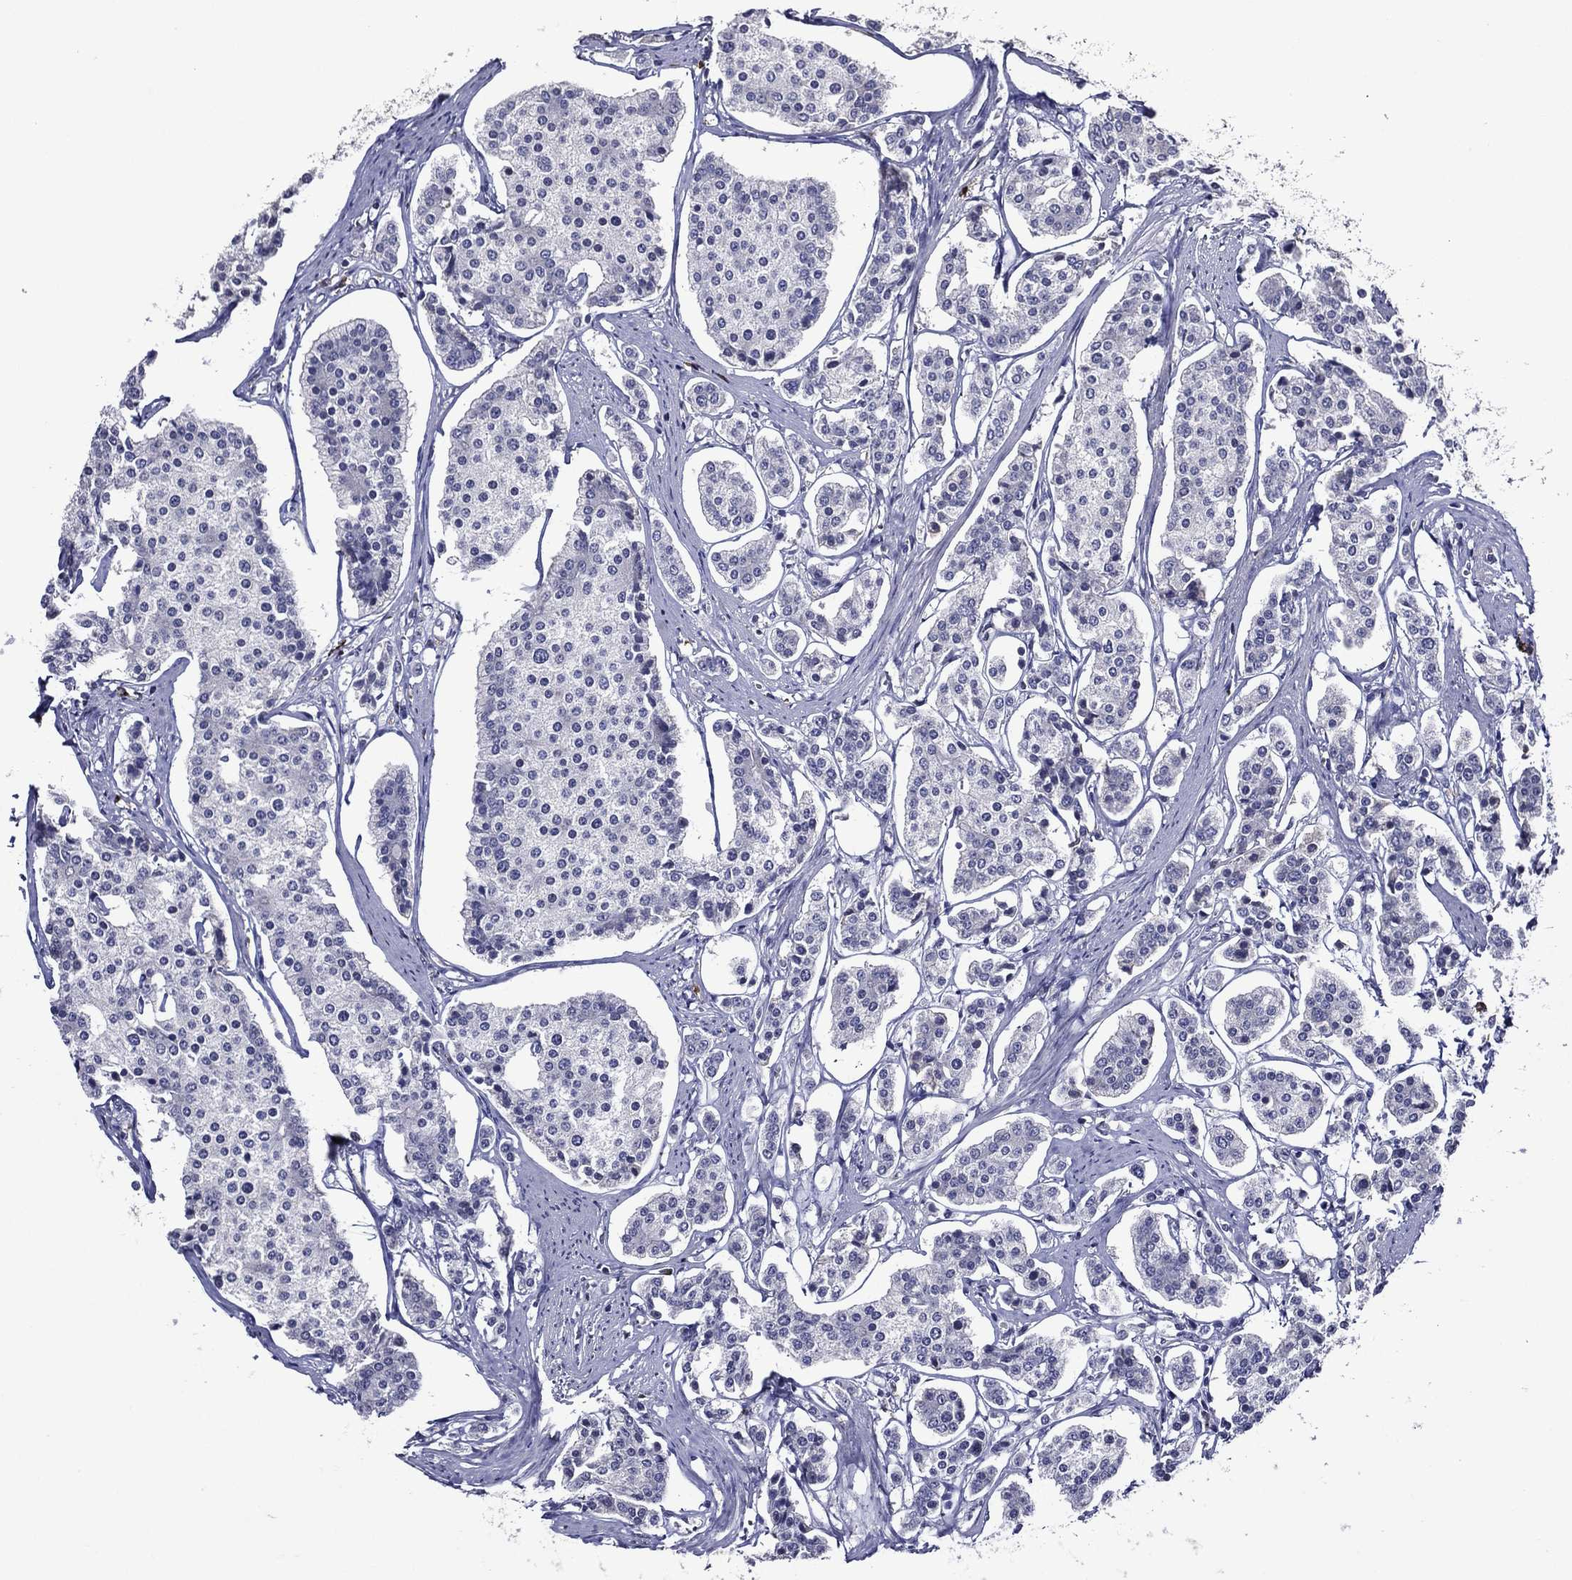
{"staining": {"intensity": "negative", "quantity": "none", "location": "none"}, "tissue": "carcinoid", "cell_type": "Tumor cells", "image_type": "cancer", "snomed": [{"axis": "morphology", "description": "Carcinoid, malignant, NOS"}, {"axis": "topography", "description": "Small intestine"}], "caption": "There is no significant expression in tumor cells of carcinoid.", "gene": "GPR171", "patient": {"sex": "female", "age": 65}}